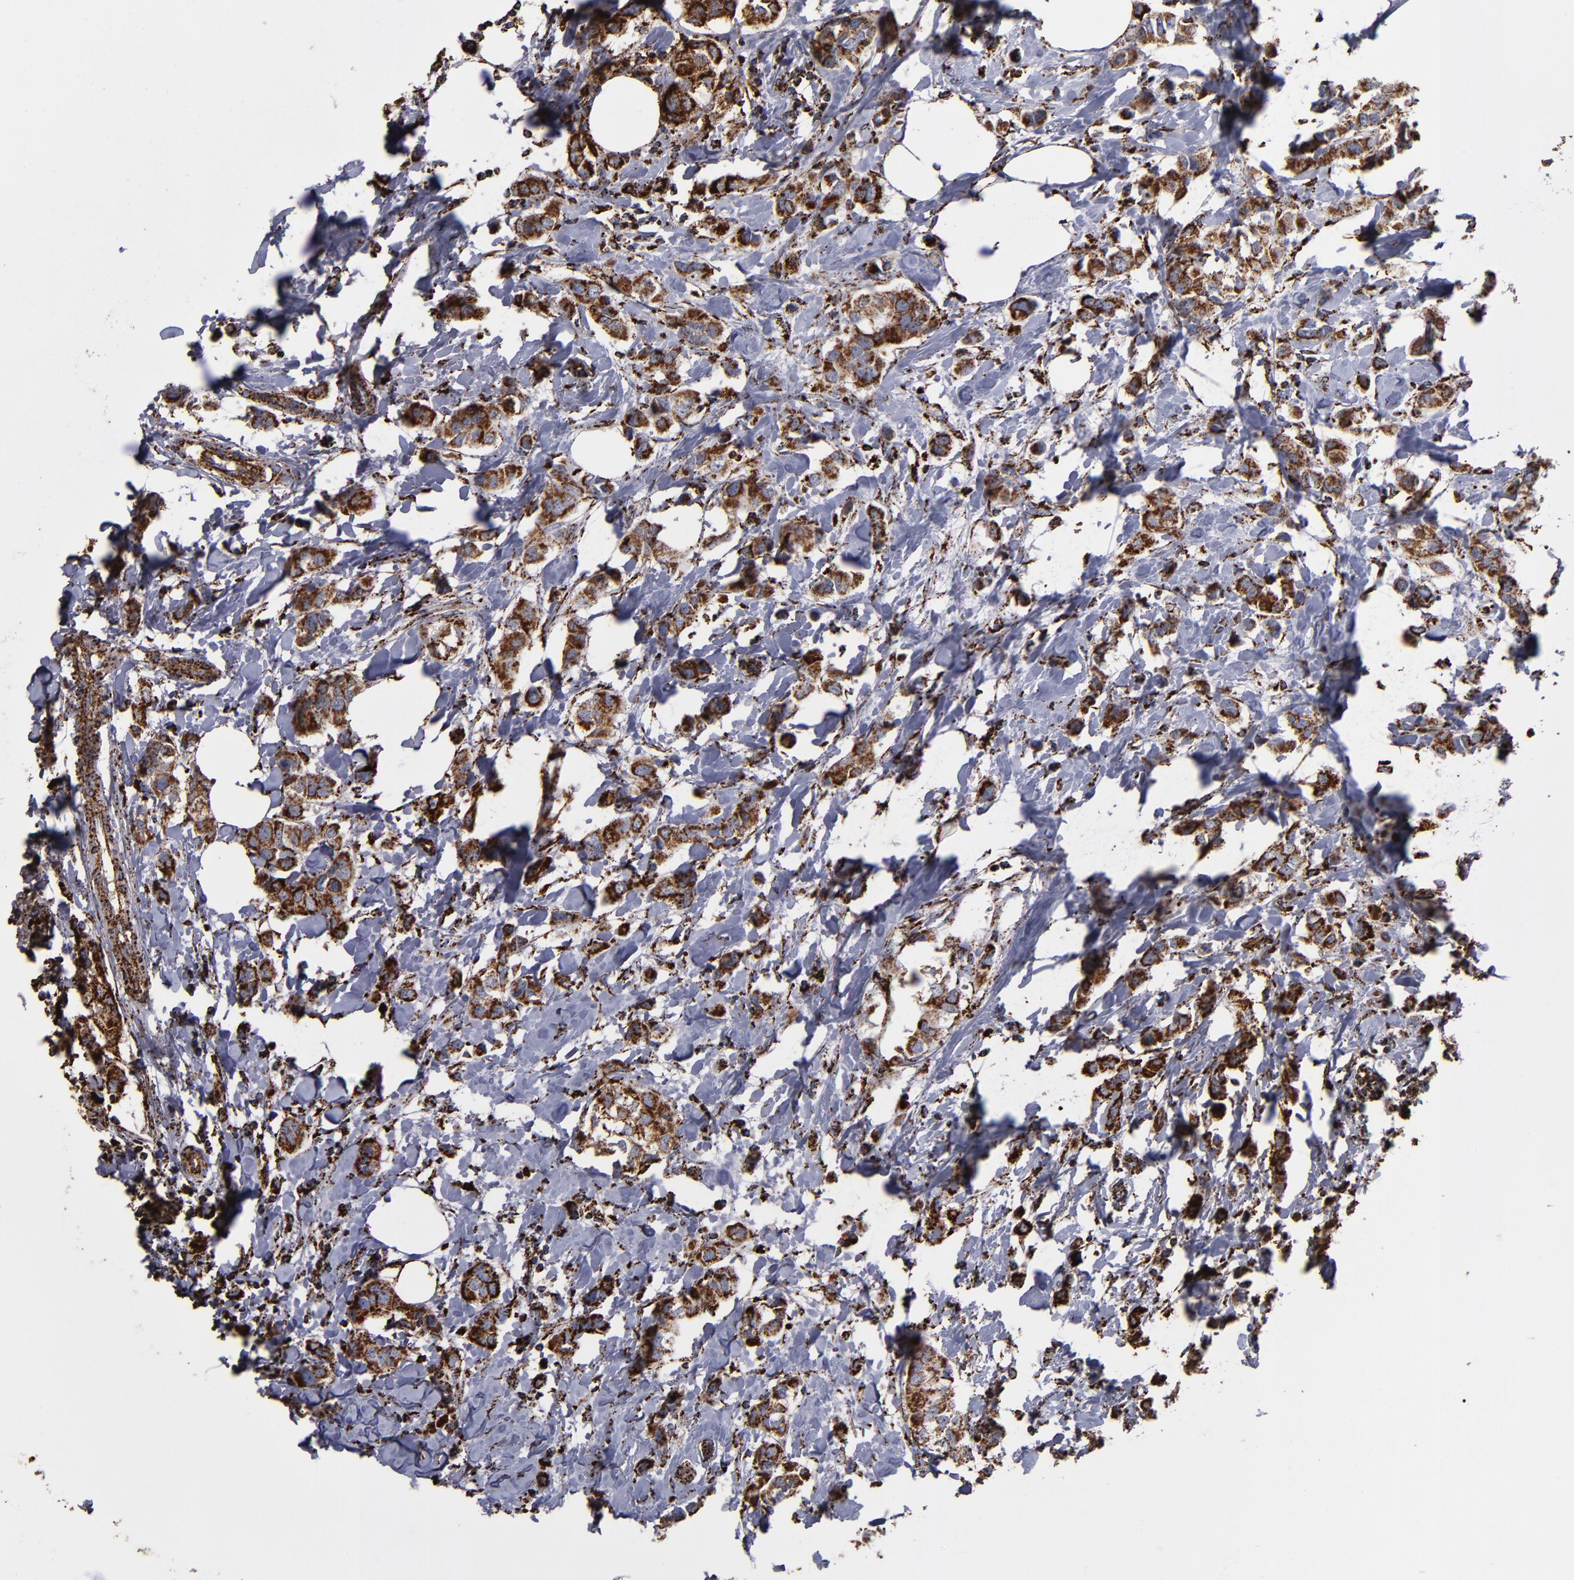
{"staining": {"intensity": "strong", "quantity": ">75%", "location": "cytoplasmic/membranous"}, "tissue": "breast cancer", "cell_type": "Tumor cells", "image_type": "cancer", "snomed": [{"axis": "morphology", "description": "Normal tissue, NOS"}, {"axis": "morphology", "description": "Duct carcinoma"}, {"axis": "topography", "description": "Breast"}], "caption": "A high amount of strong cytoplasmic/membranous positivity is appreciated in approximately >75% of tumor cells in breast cancer tissue.", "gene": "SOD2", "patient": {"sex": "female", "age": 50}}